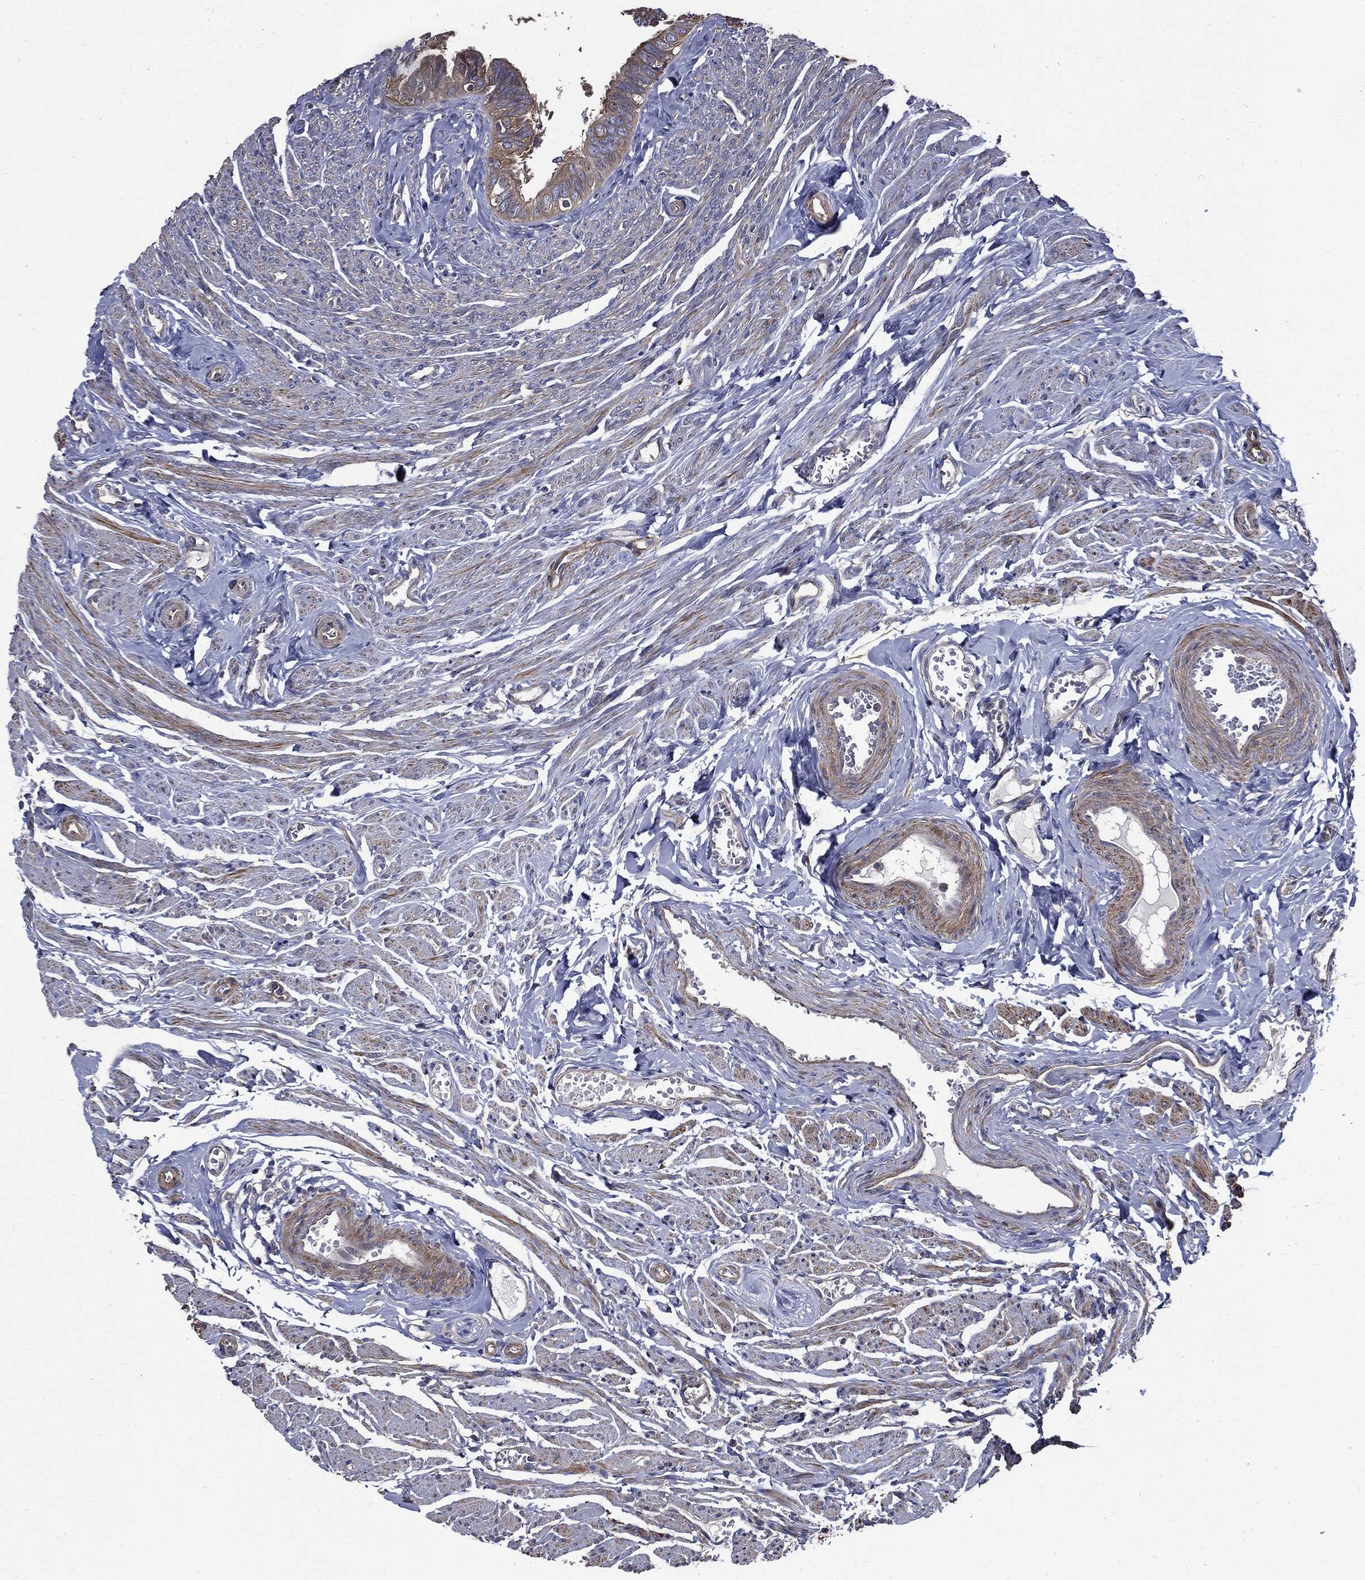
{"staining": {"intensity": "strong", "quantity": "<25%", "location": "cytoplasmic/membranous"}, "tissue": "fallopian tube", "cell_type": "Glandular cells", "image_type": "normal", "snomed": [{"axis": "morphology", "description": "Normal tissue, NOS"}, {"axis": "topography", "description": "Fallopian tube"}], "caption": "Immunohistochemistry of normal fallopian tube shows medium levels of strong cytoplasmic/membranous staining in about <25% of glandular cells. (brown staining indicates protein expression, while blue staining denotes nuclei).", "gene": "PDCD6IP", "patient": {"sex": "female", "age": 54}}